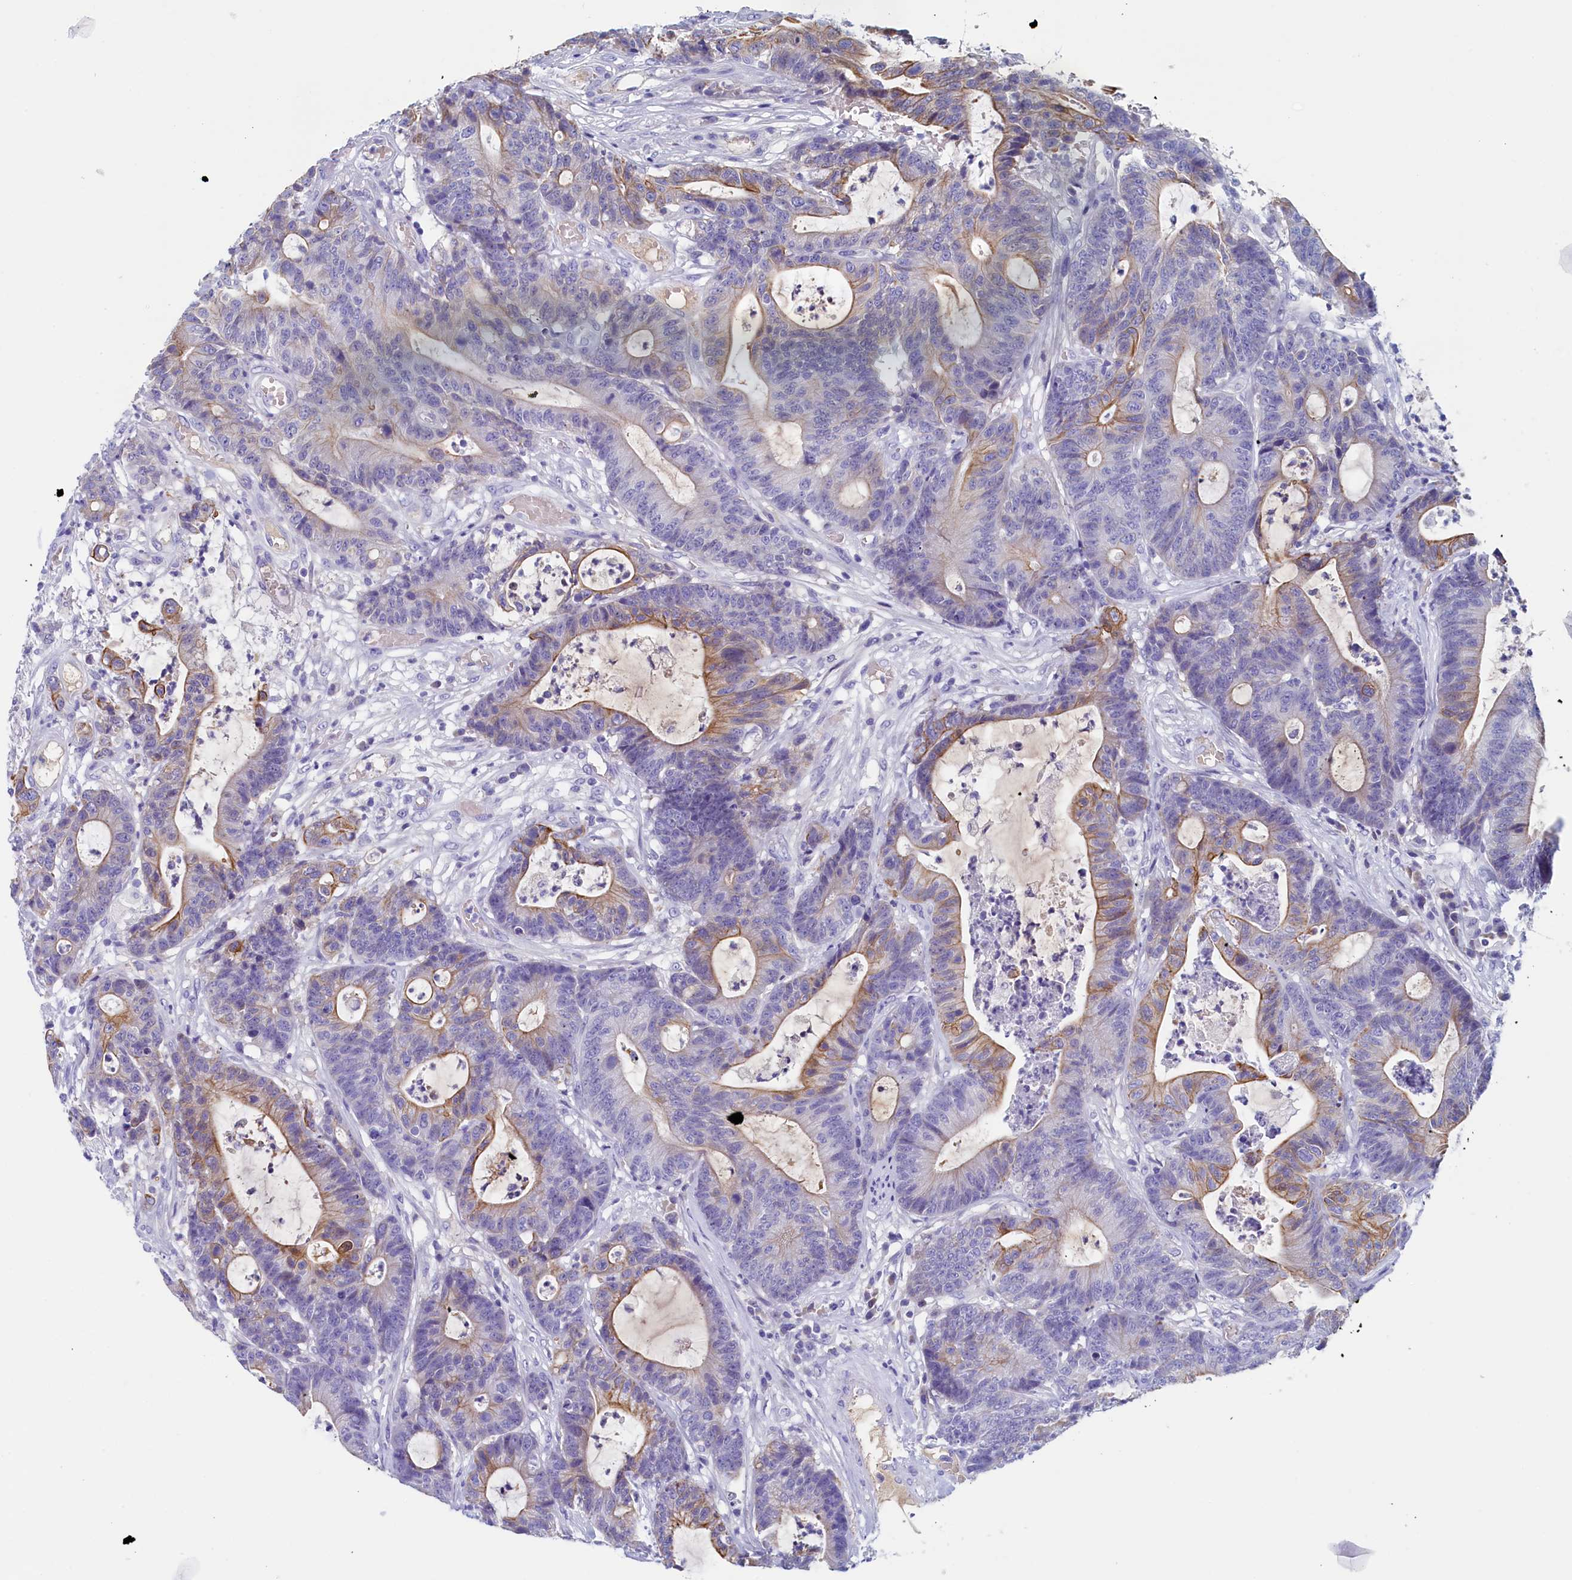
{"staining": {"intensity": "moderate", "quantity": "25%-75%", "location": "cytoplasmic/membranous"}, "tissue": "colorectal cancer", "cell_type": "Tumor cells", "image_type": "cancer", "snomed": [{"axis": "morphology", "description": "Adenocarcinoma, NOS"}, {"axis": "topography", "description": "Colon"}], "caption": "There is medium levels of moderate cytoplasmic/membranous positivity in tumor cells of colorectal adenocarcinoma, as demonstrated by immunohistochemical staining (brown color).", "gene": "GUCA1C", "patient": {"sex": "female", "age": 84}}